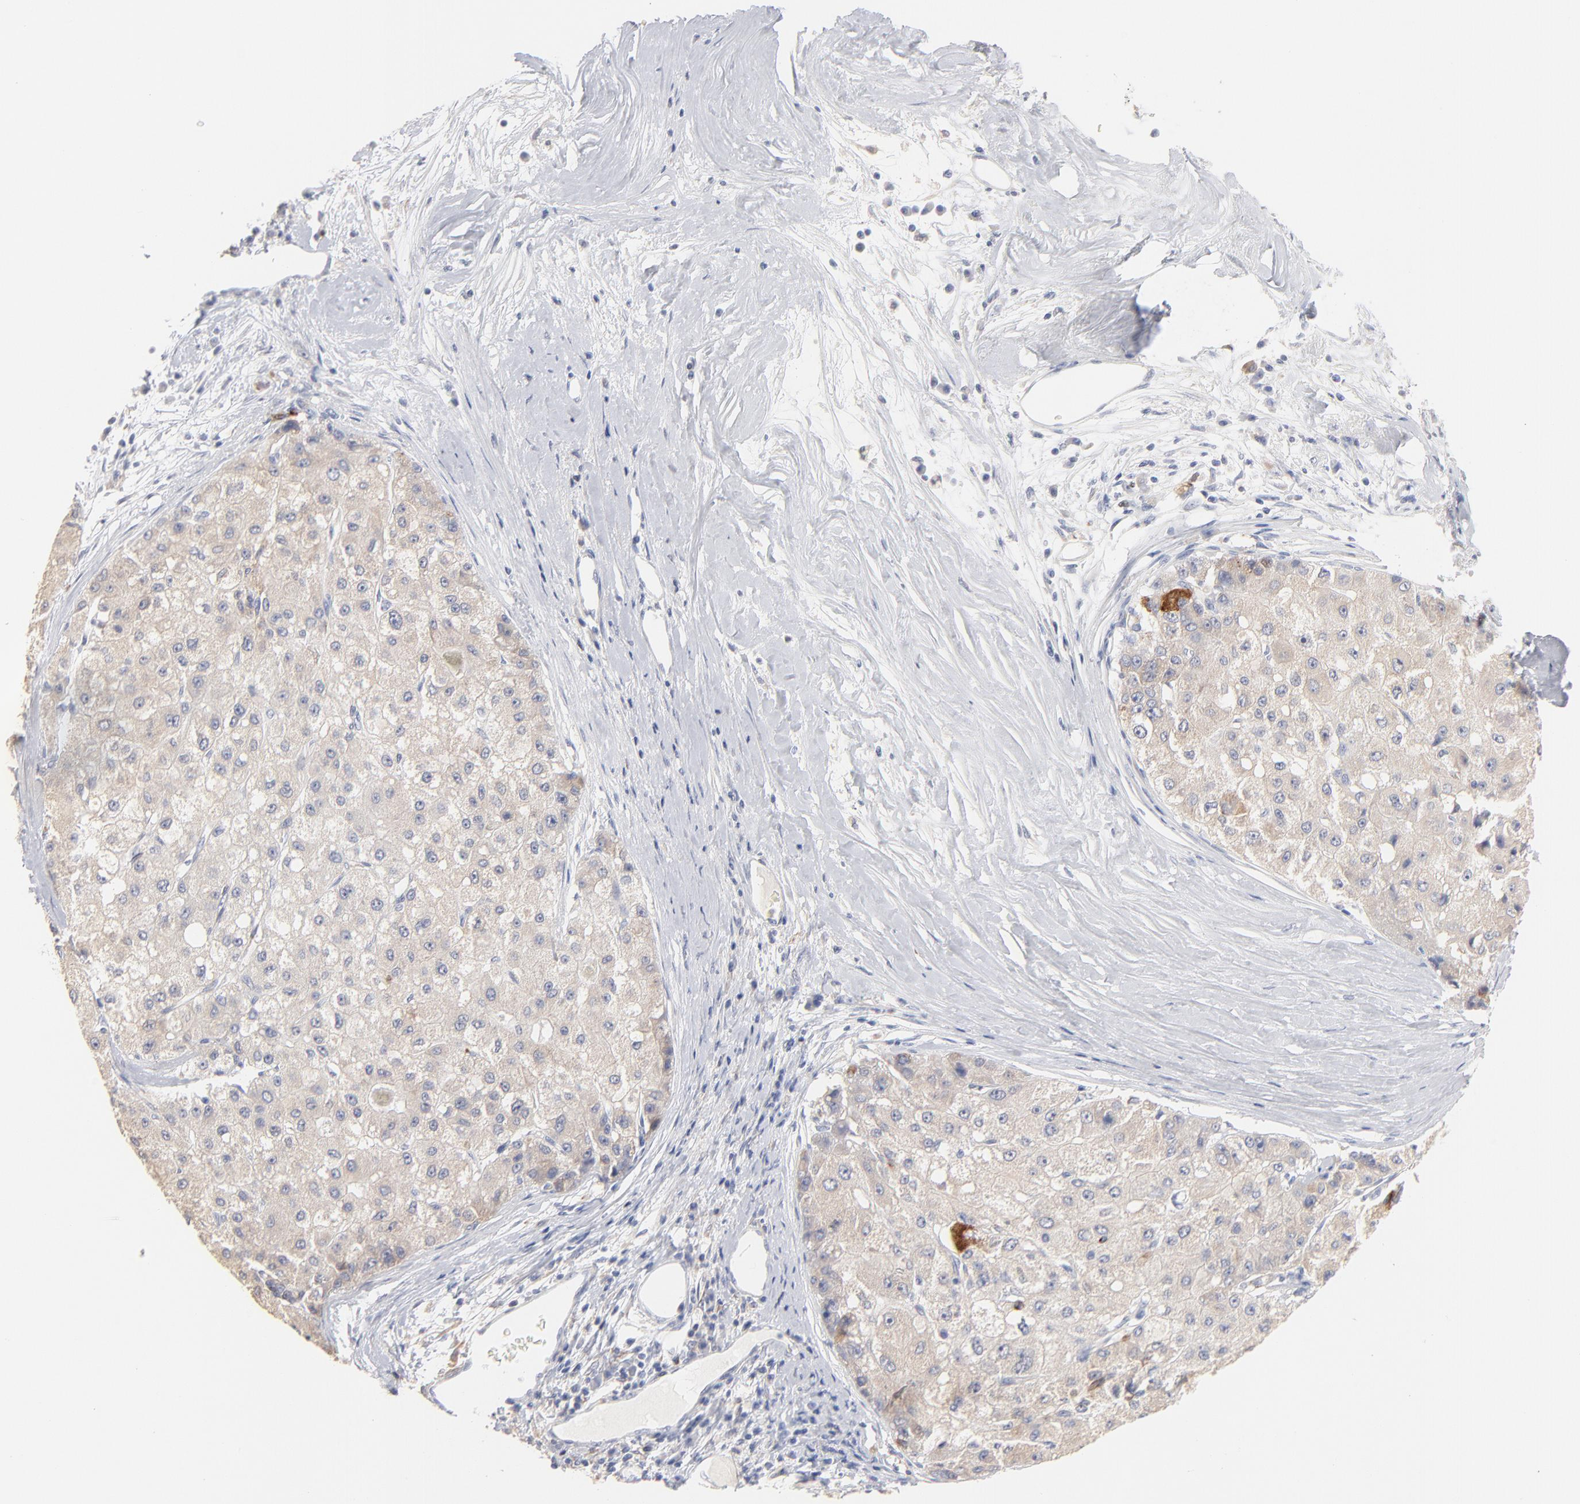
{"staining": {"intensity": "negative", "quantity": "none", "location": "none"}, "tissue": "liver cancer", "cell_type": "Tumor cells", "image_type": "cancer", "snomed": [{"axis": "morphology", "description": "Carcinoma, Hepatocellular, NOS"}, {"axis": "topography", "description": "Liver"}], "caption": "Immunohistochemistry image of neoplastic tissue: liver cancer (hepatocellular carcinoma) stained with DAB demonstrates no significant protein expression in tumor cells.", "gene": "MID1", "patient": {"sex": "male", "age": 80}}